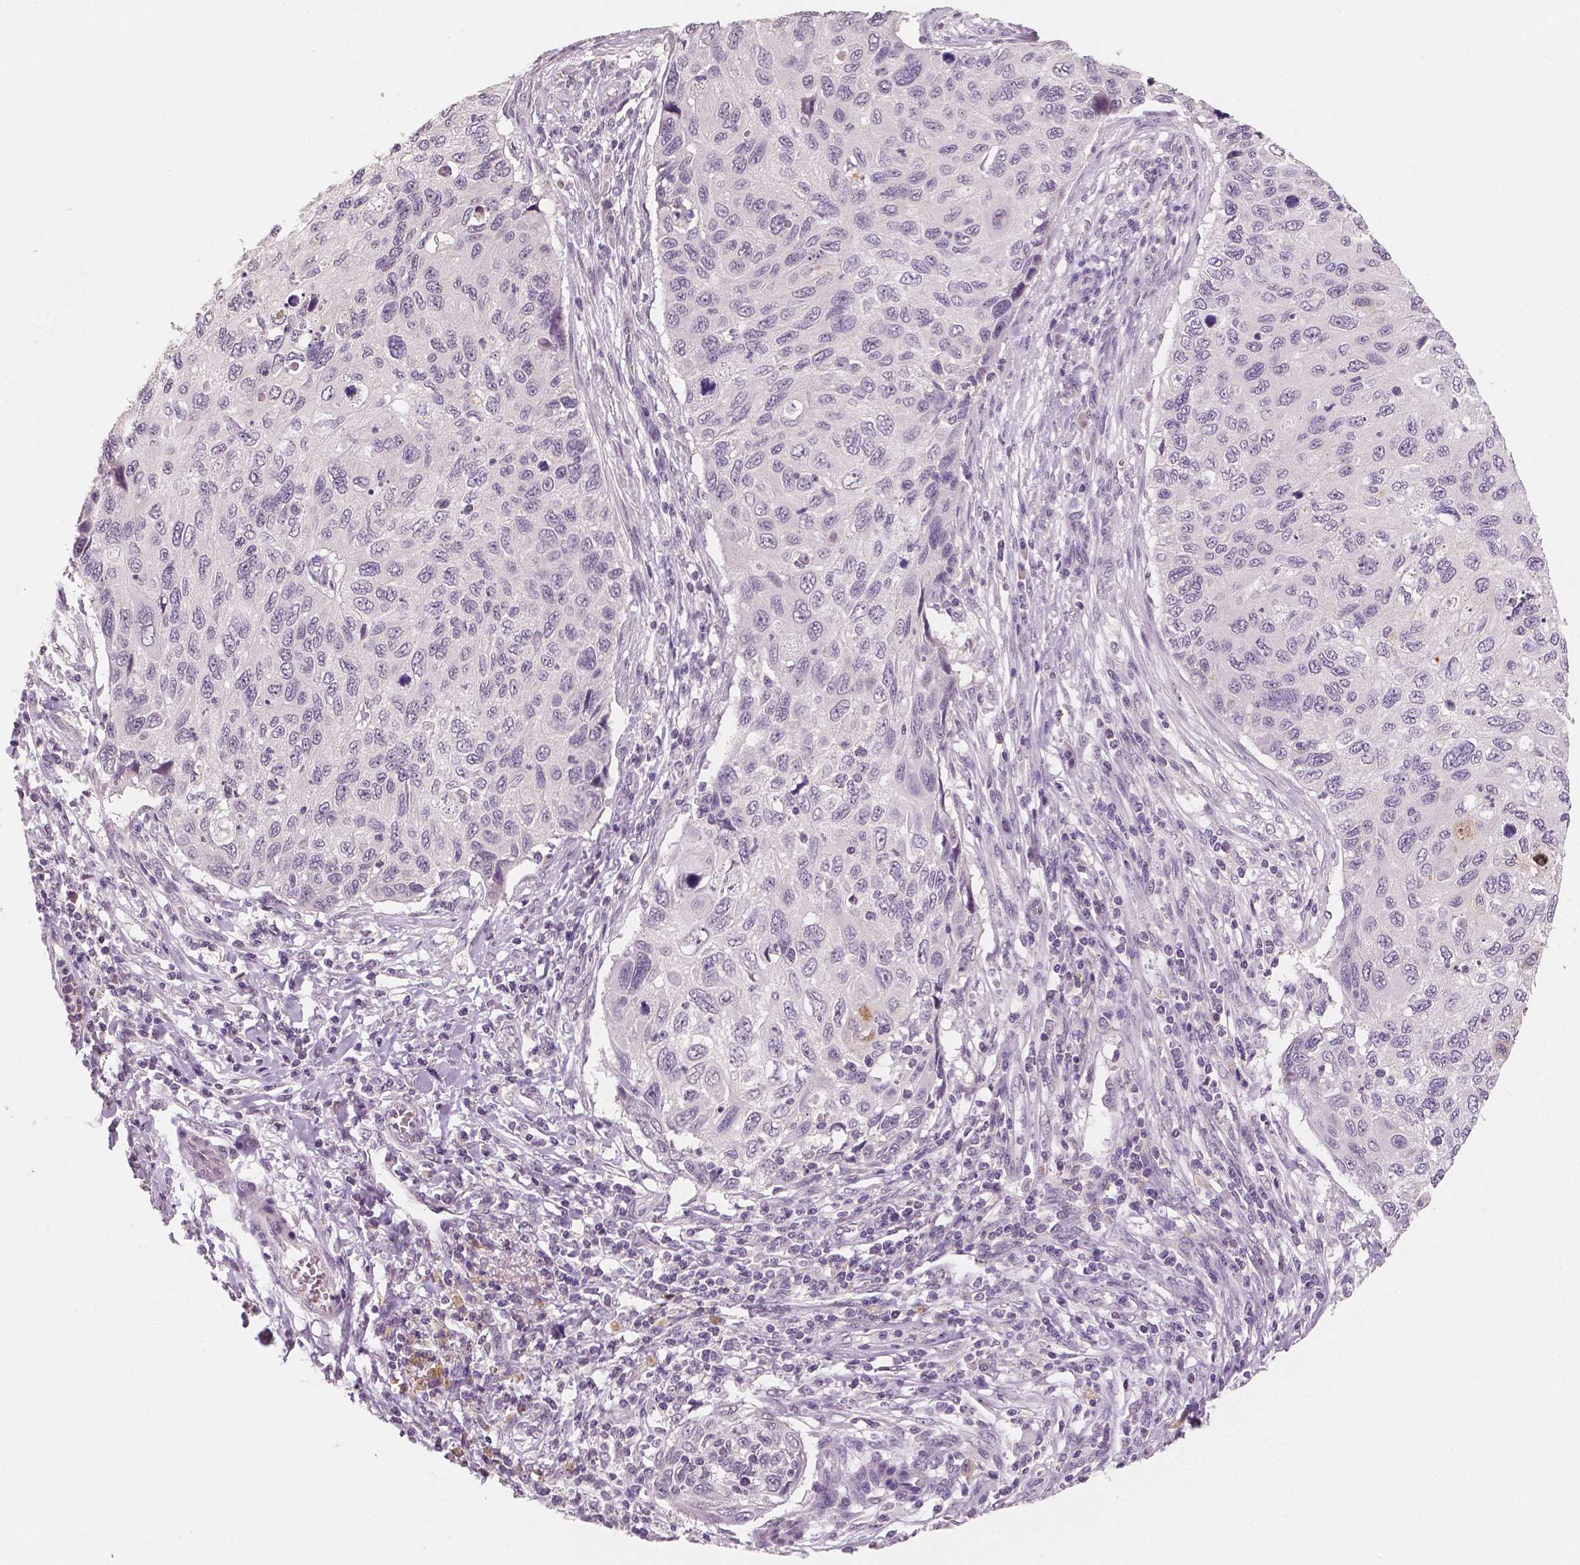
{"staining": {"intensity": "negative", "quantity": "none", "location": "none"}, "tissue": "cervical cancer", "cell_type": "Tumor cells", "image_type": "cancer", "snomed": [{"axis": "morphology", "description": "Squamous cell carcinoma, NOS"}, {"axis": "topography", "description": "Cervix"}], "caption": "IHC of cervical cancer (squamous cell carcinoma) shows no positivity in tumor cells.", "gene": "RNASE7", "patient": {"sex": "female", "age": 70}}